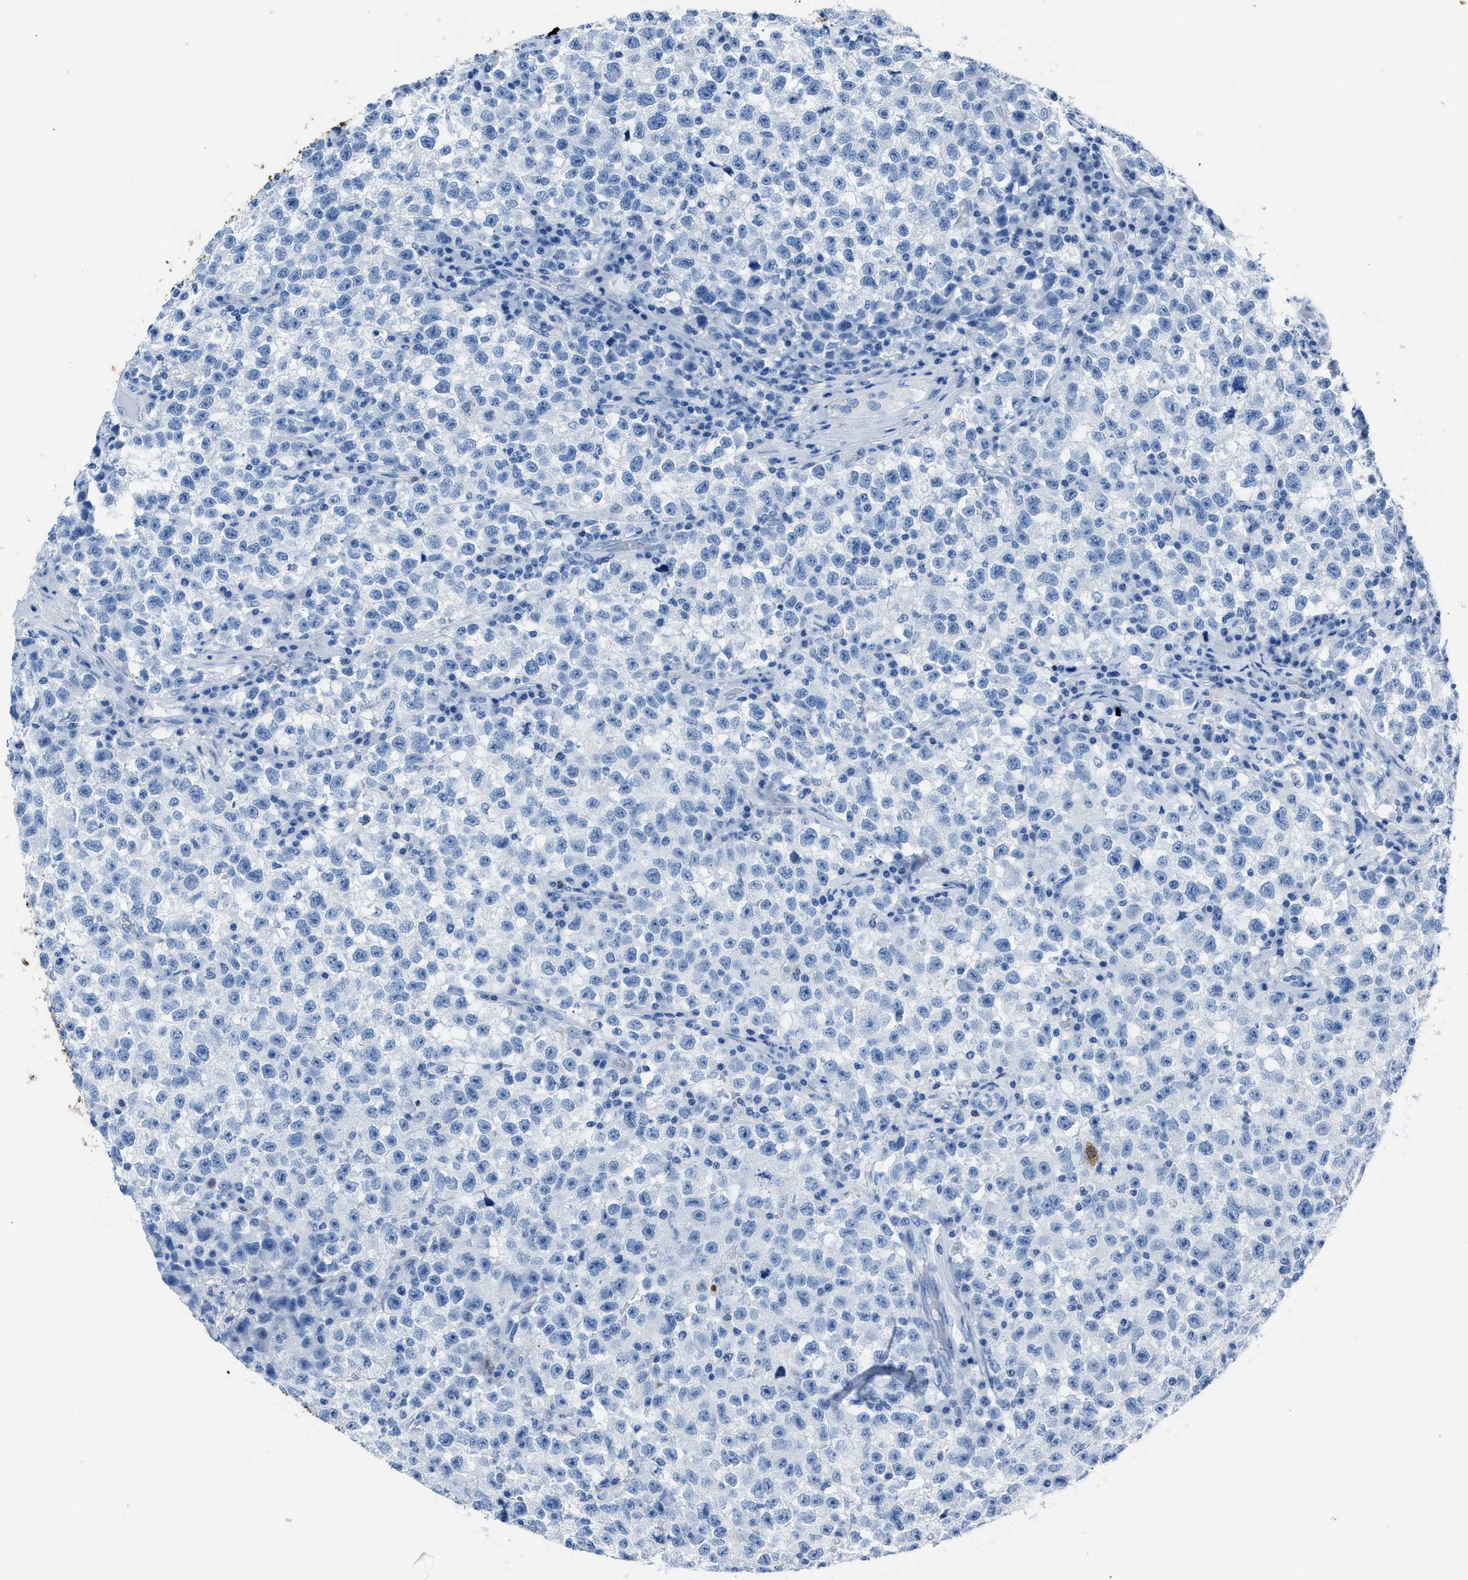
{"staining": {"intensity": "negative", "quantity": "none", "location": "none"}, "tissue": "testis cancer", "cell_type": "Tumor cells", "image_type": "cancer", "snomed": [{"axis": "morphology", "description": "Seminoma, NOS"}, {"axis": "topography", "description": "Testis"}], "caption": "This is an immunohistochemistry histopathology image of human testis cancer. There is no positivity in tumor cells.", "gene": "S100P", "patient": {"sex": "male", "age": 22}}